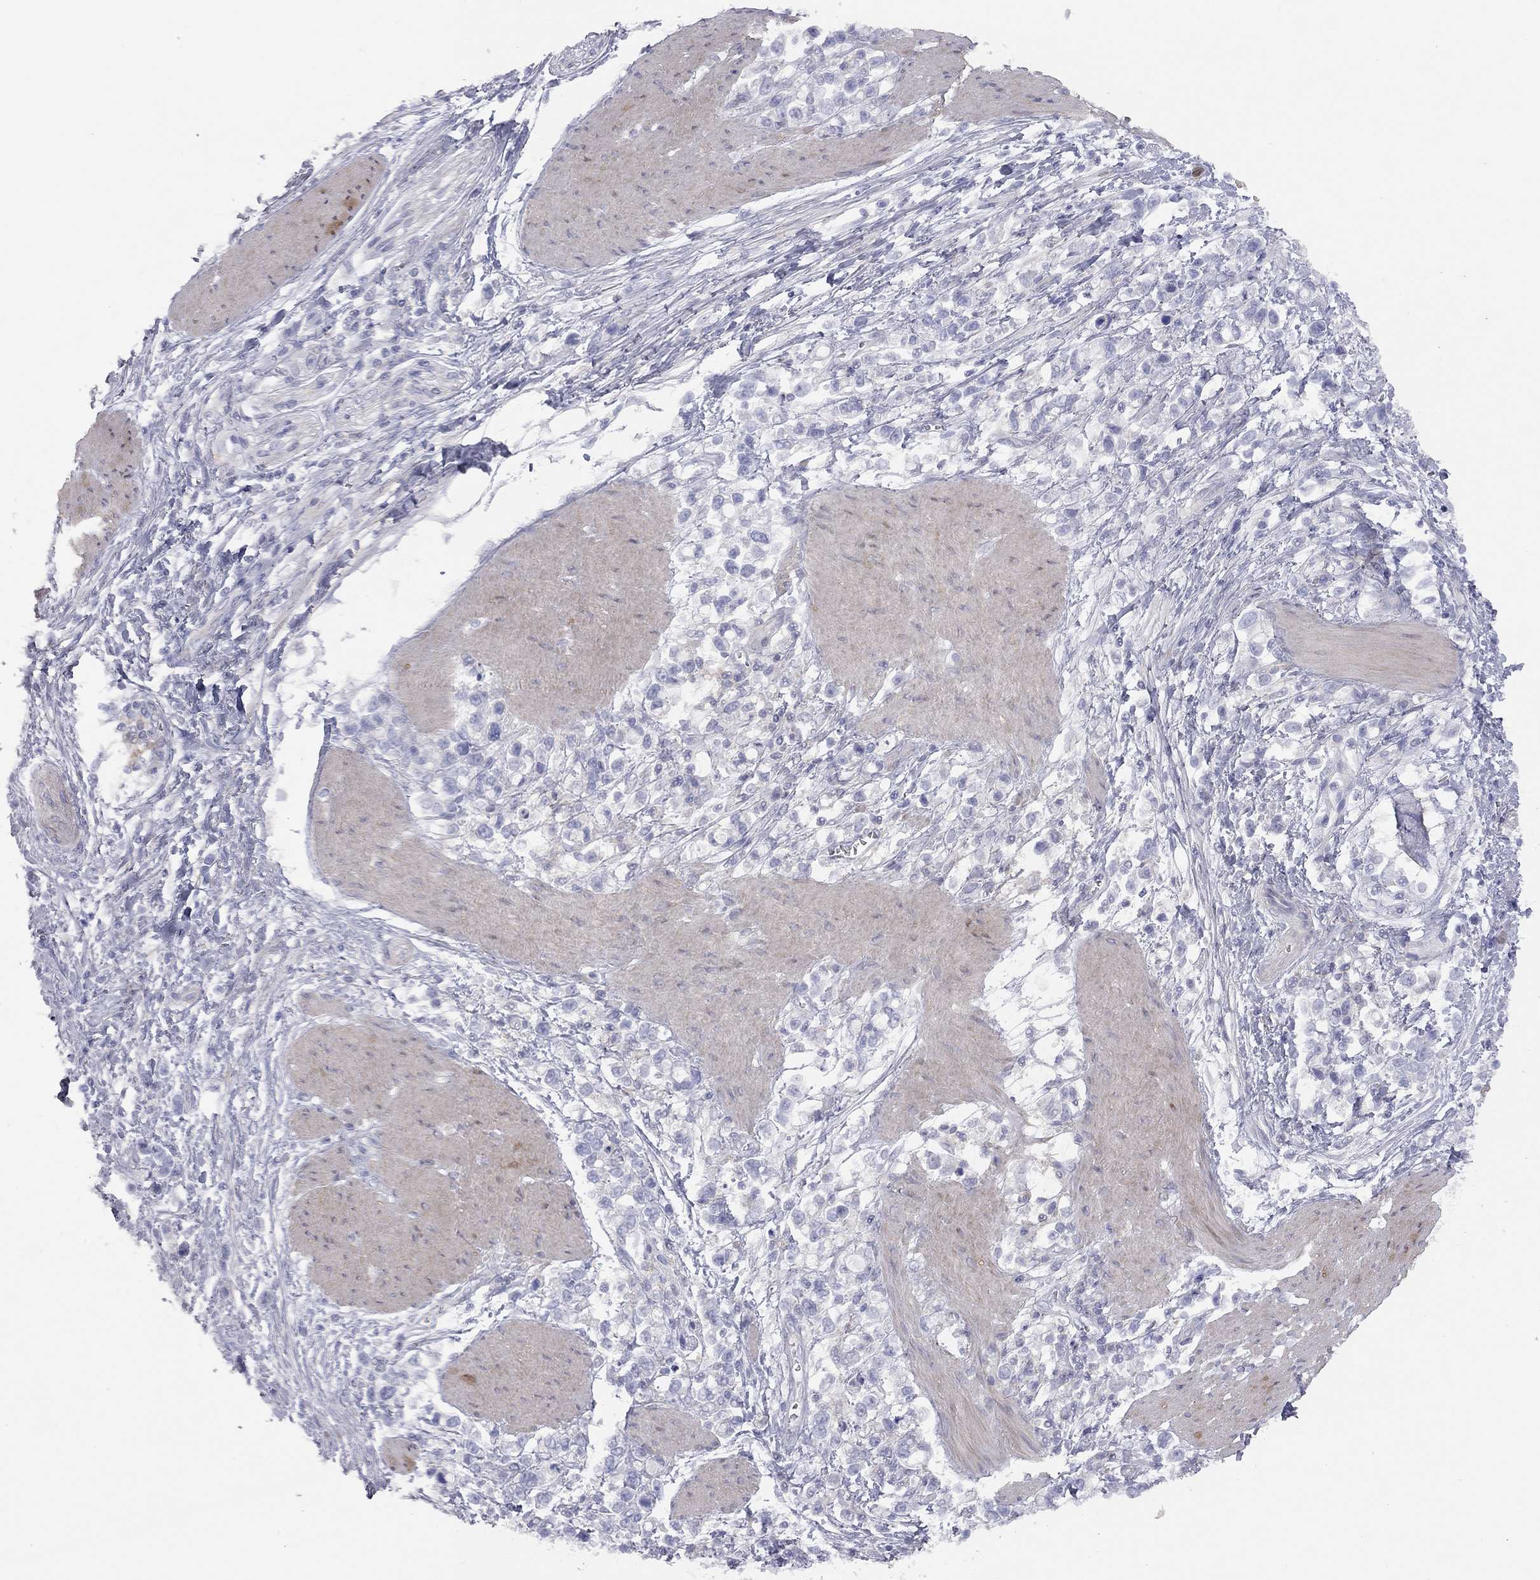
{"staining": {"intensity": "negative", "quantity": "none", "location": "none"}, "tissue": "stomach cancer", "cell_type": "Tumor cells", "image_type": "cancer", "snomed": [{"axis": "morphology", "description": "Adenocarcinoma, NOS"}, {"axis": "topography", "description": "Stomach"}], "caption": "An image of adenocarcinoma (stomach) stained for a protein exhibits no brown staining in tumor cells.", "gene": "ADCYAP1", "patient": {"sex": "male", "age": 63}}